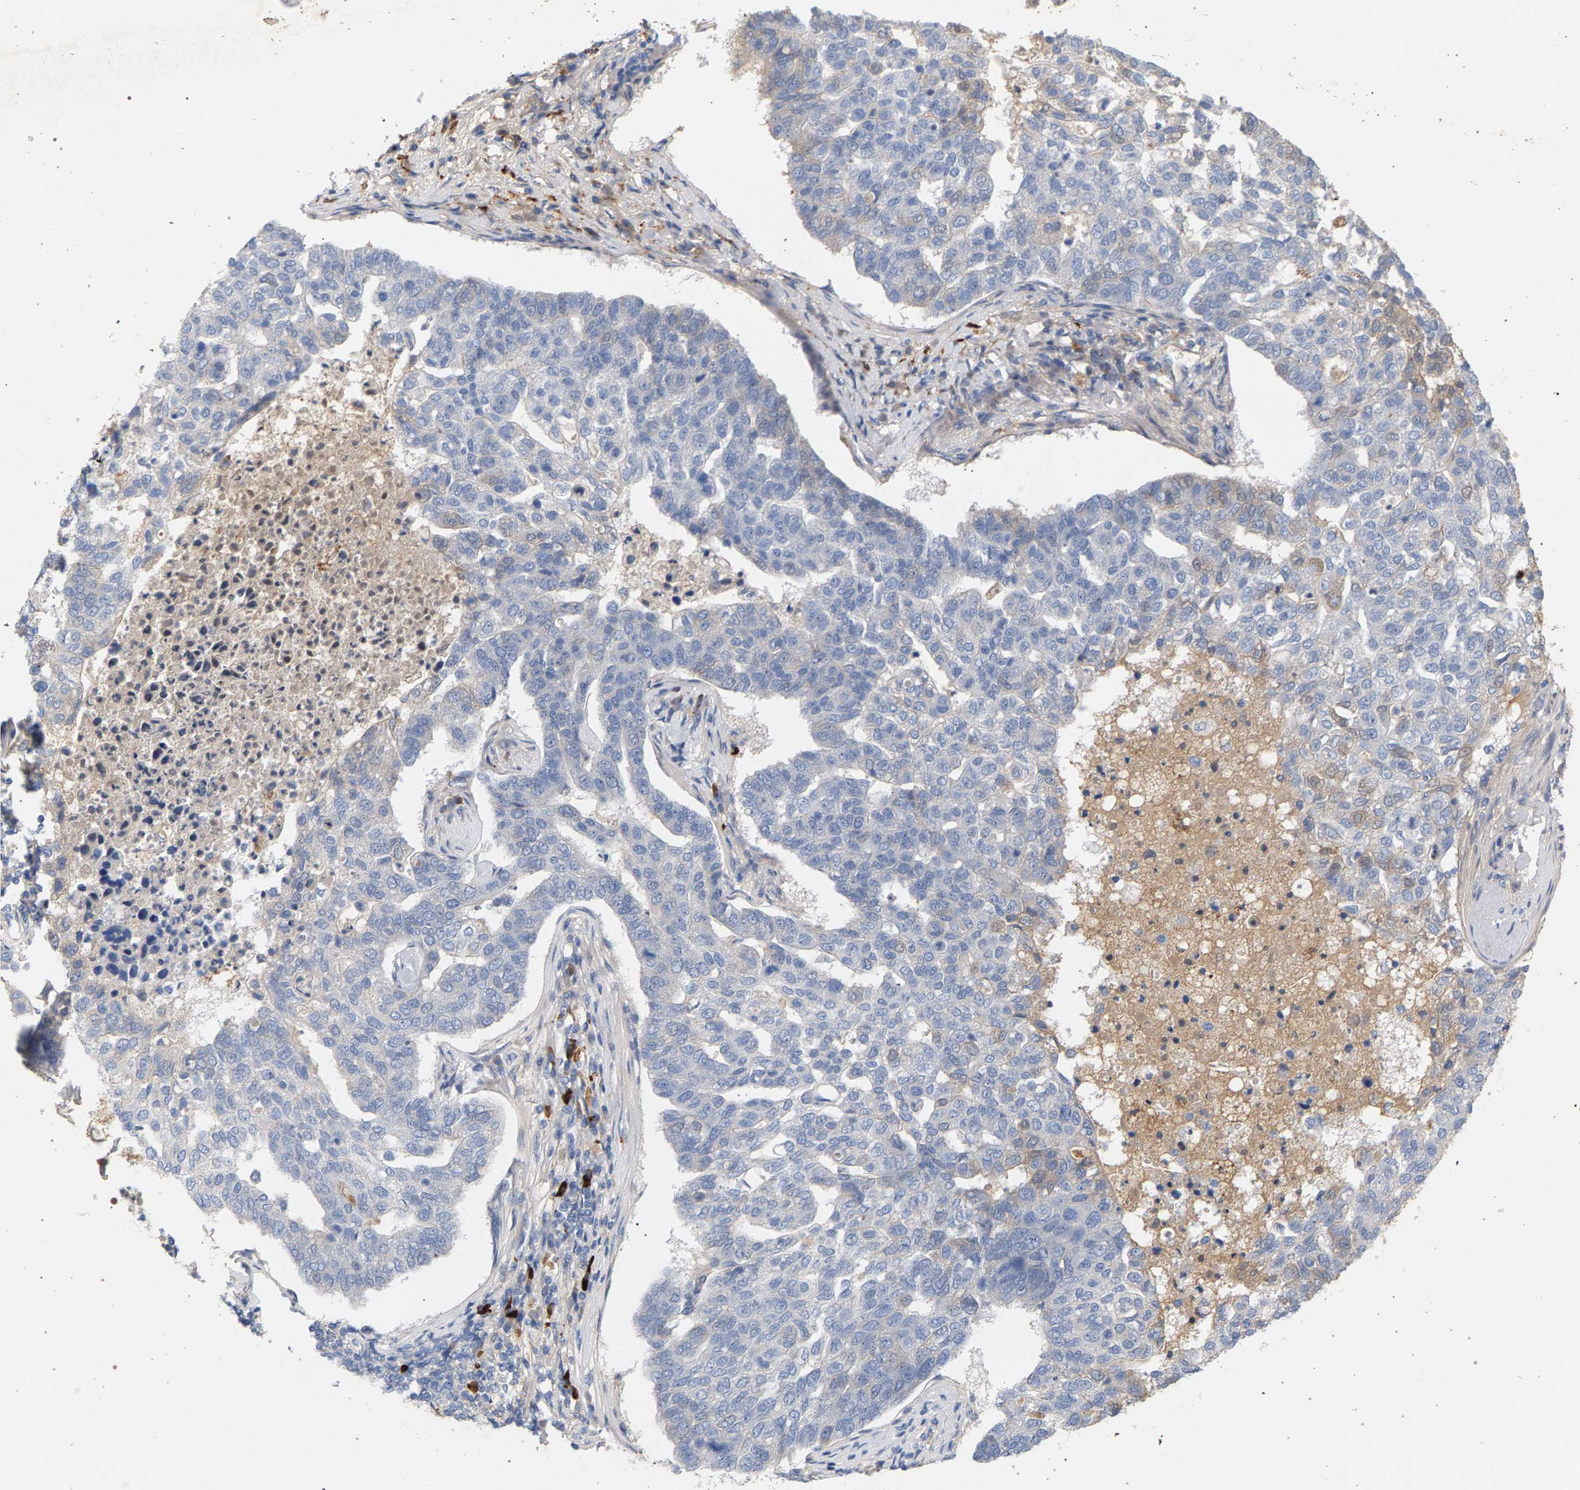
{"staining": {"intensity": "negative", "quantity": "none", "location": "none"}, "tissue": "pancreatic cancer", "cell_type": "Tumor cells", "image_type": "cancer", "snomed": [{"axis": "morphology", "description": "Adenocarcinoma, NOS"}, {"axis": "topography", "description": "Pancreas"}], "caption": "Immunohistochemical staining of adenocarcinoma (pancreatic) exhibits no significant staining in tumor cells.", "gene": "MAMDC2", "patient": {"sex": "female", "age": 61}}